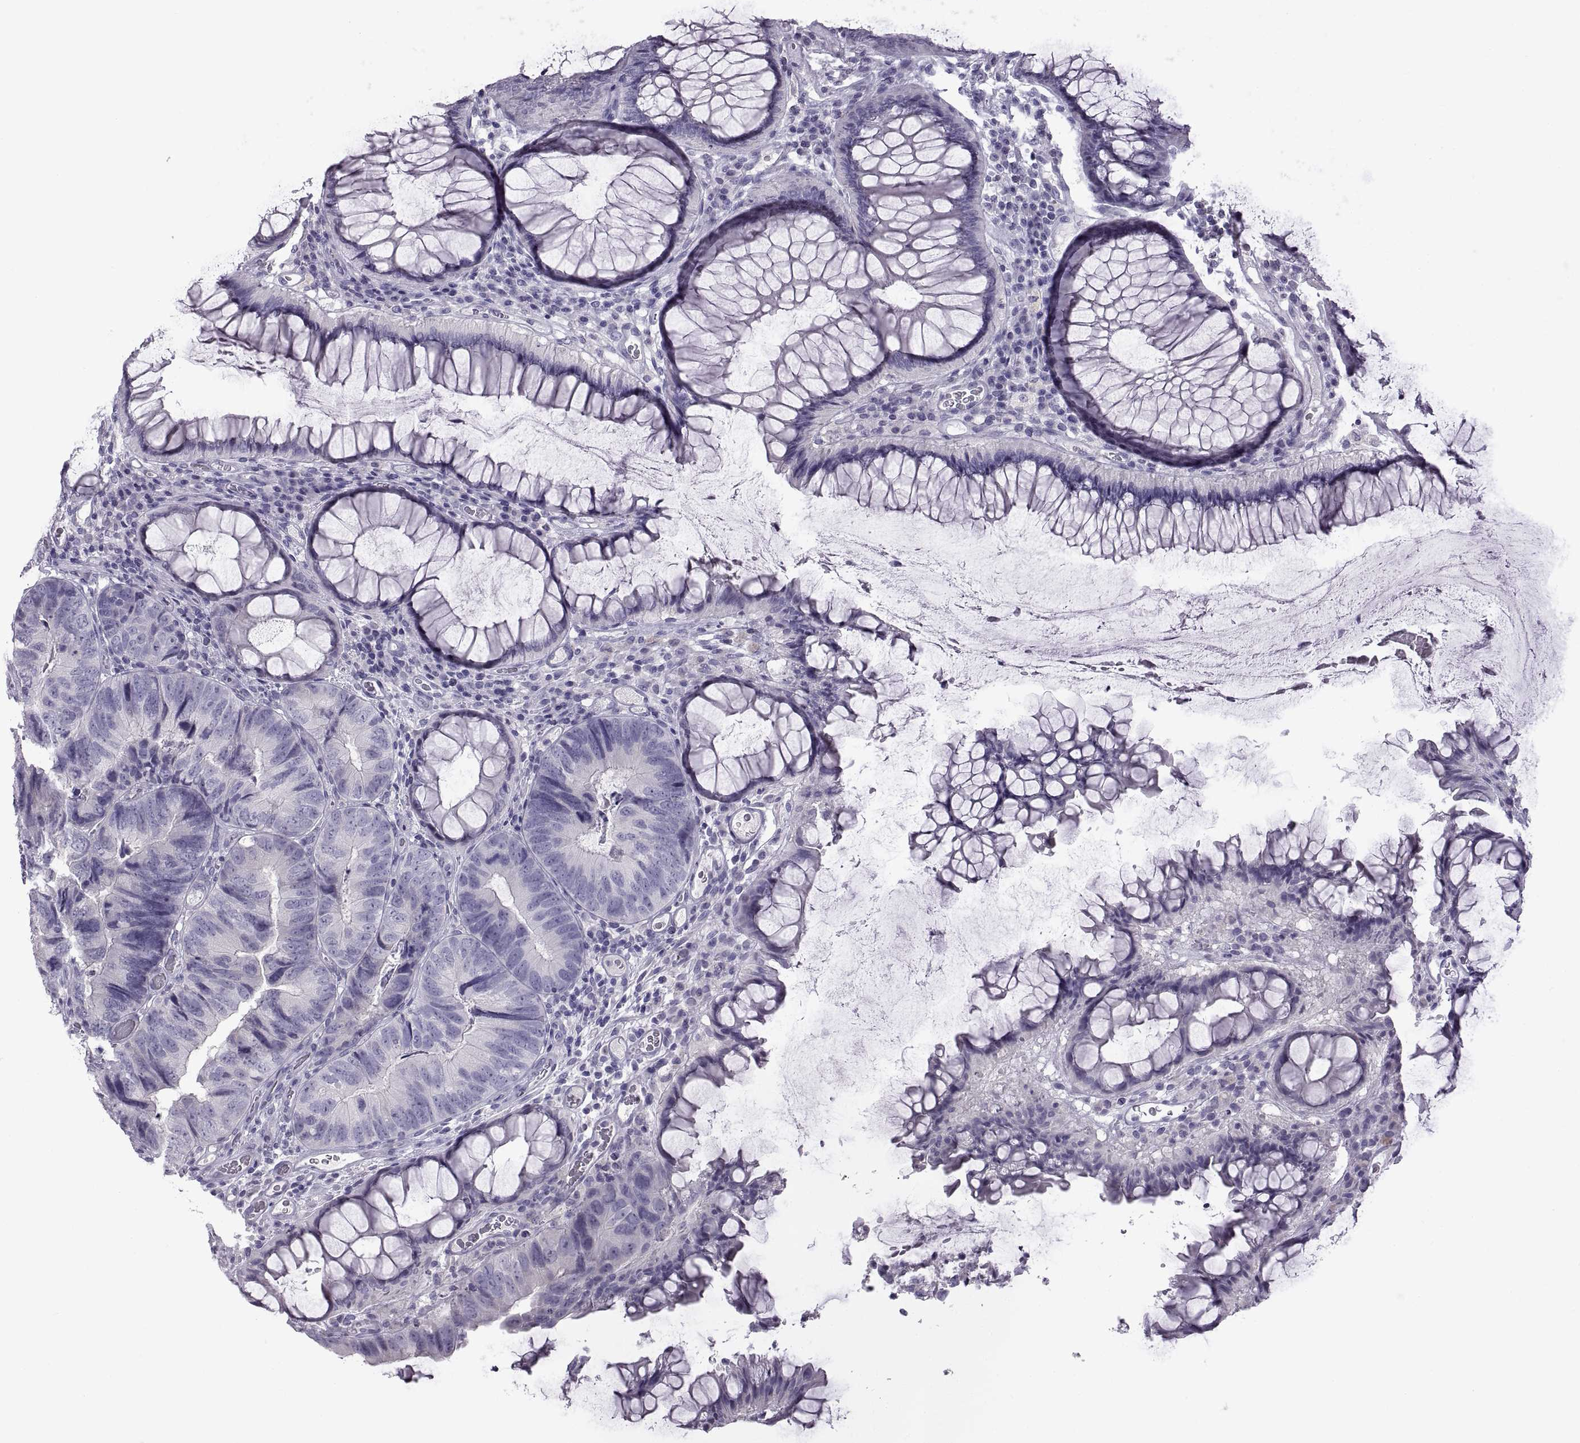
{"staining": {"intensity": "negative", "quantity": "none", "location": "none"}, "tissue": "colorectal cancer", "cell_type": "Tumor cells", "image_type": "cancer", "snomed": [{"axis": "morphology", "description": "Adenocarcinoma, NOS"}, {"axis": "topography", "description": "Colon"}], "caption": "An image of colorectal cancer (adenocarcinoma) stained for a protein displays no brown staining in tumor cells.", "gene": "RDM1", "patient": {"sex": "female", "age": 67}}